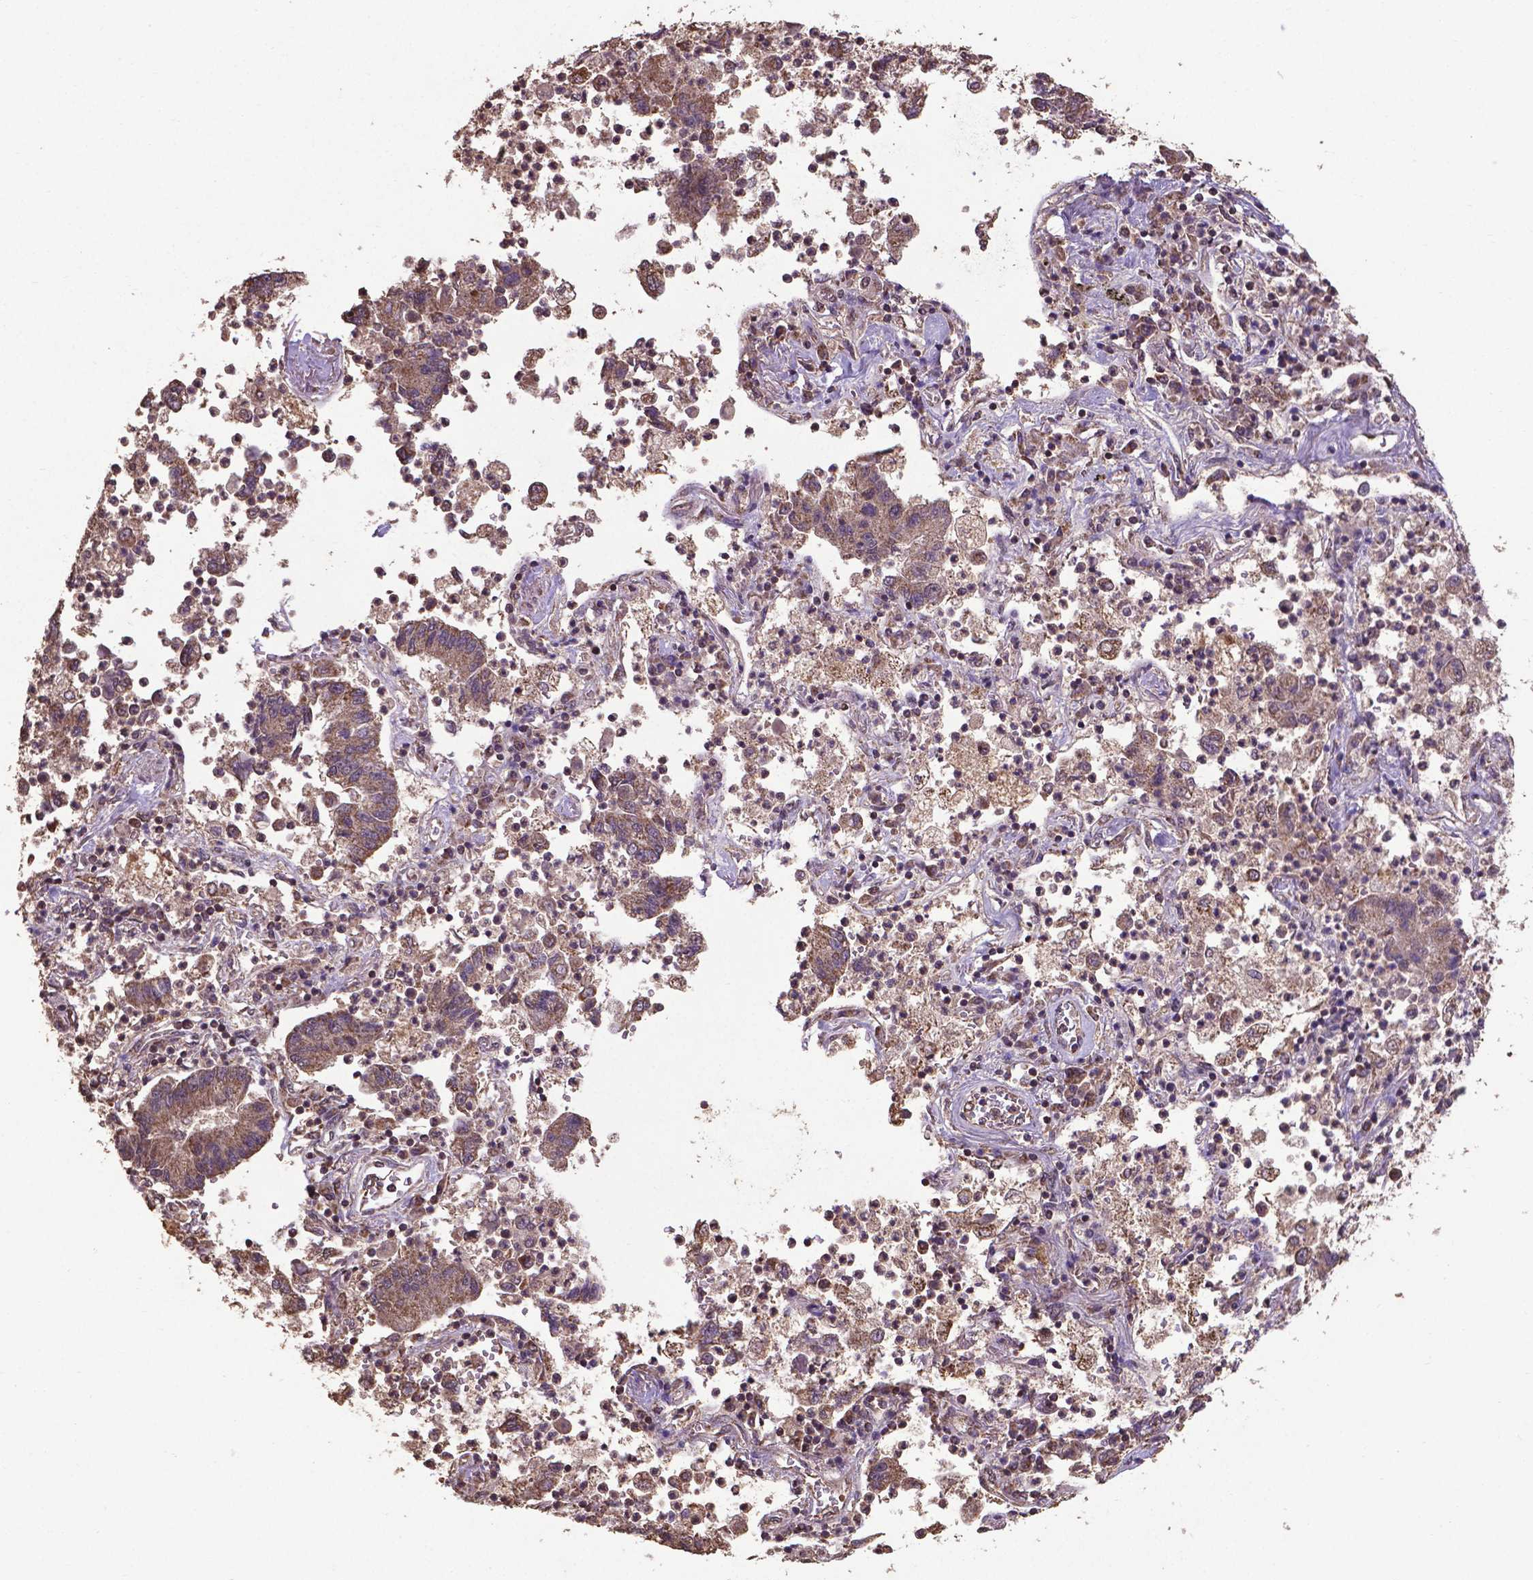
{"staining": {"intensity": "moderate", "quantity": ">75%", "location": "cytoplasmic/membranous"}, "tissue": "lung cancer", "cell_type": "Tumor cells", "image_type": "cancer", "snomed": [{"axis": "morphology", "description": "Adenocarcinoma, NOS"}, {"axis": "topography", "description": "Lung"}], "caption": "IHC of human adenocarcinoma (lung) reveals medium levels of moderate cytoplasmic/membranous positivity in about >75% of tumor cells.", "gene": "DCAF1", "patient": {"sex": "female", "age": 57}}